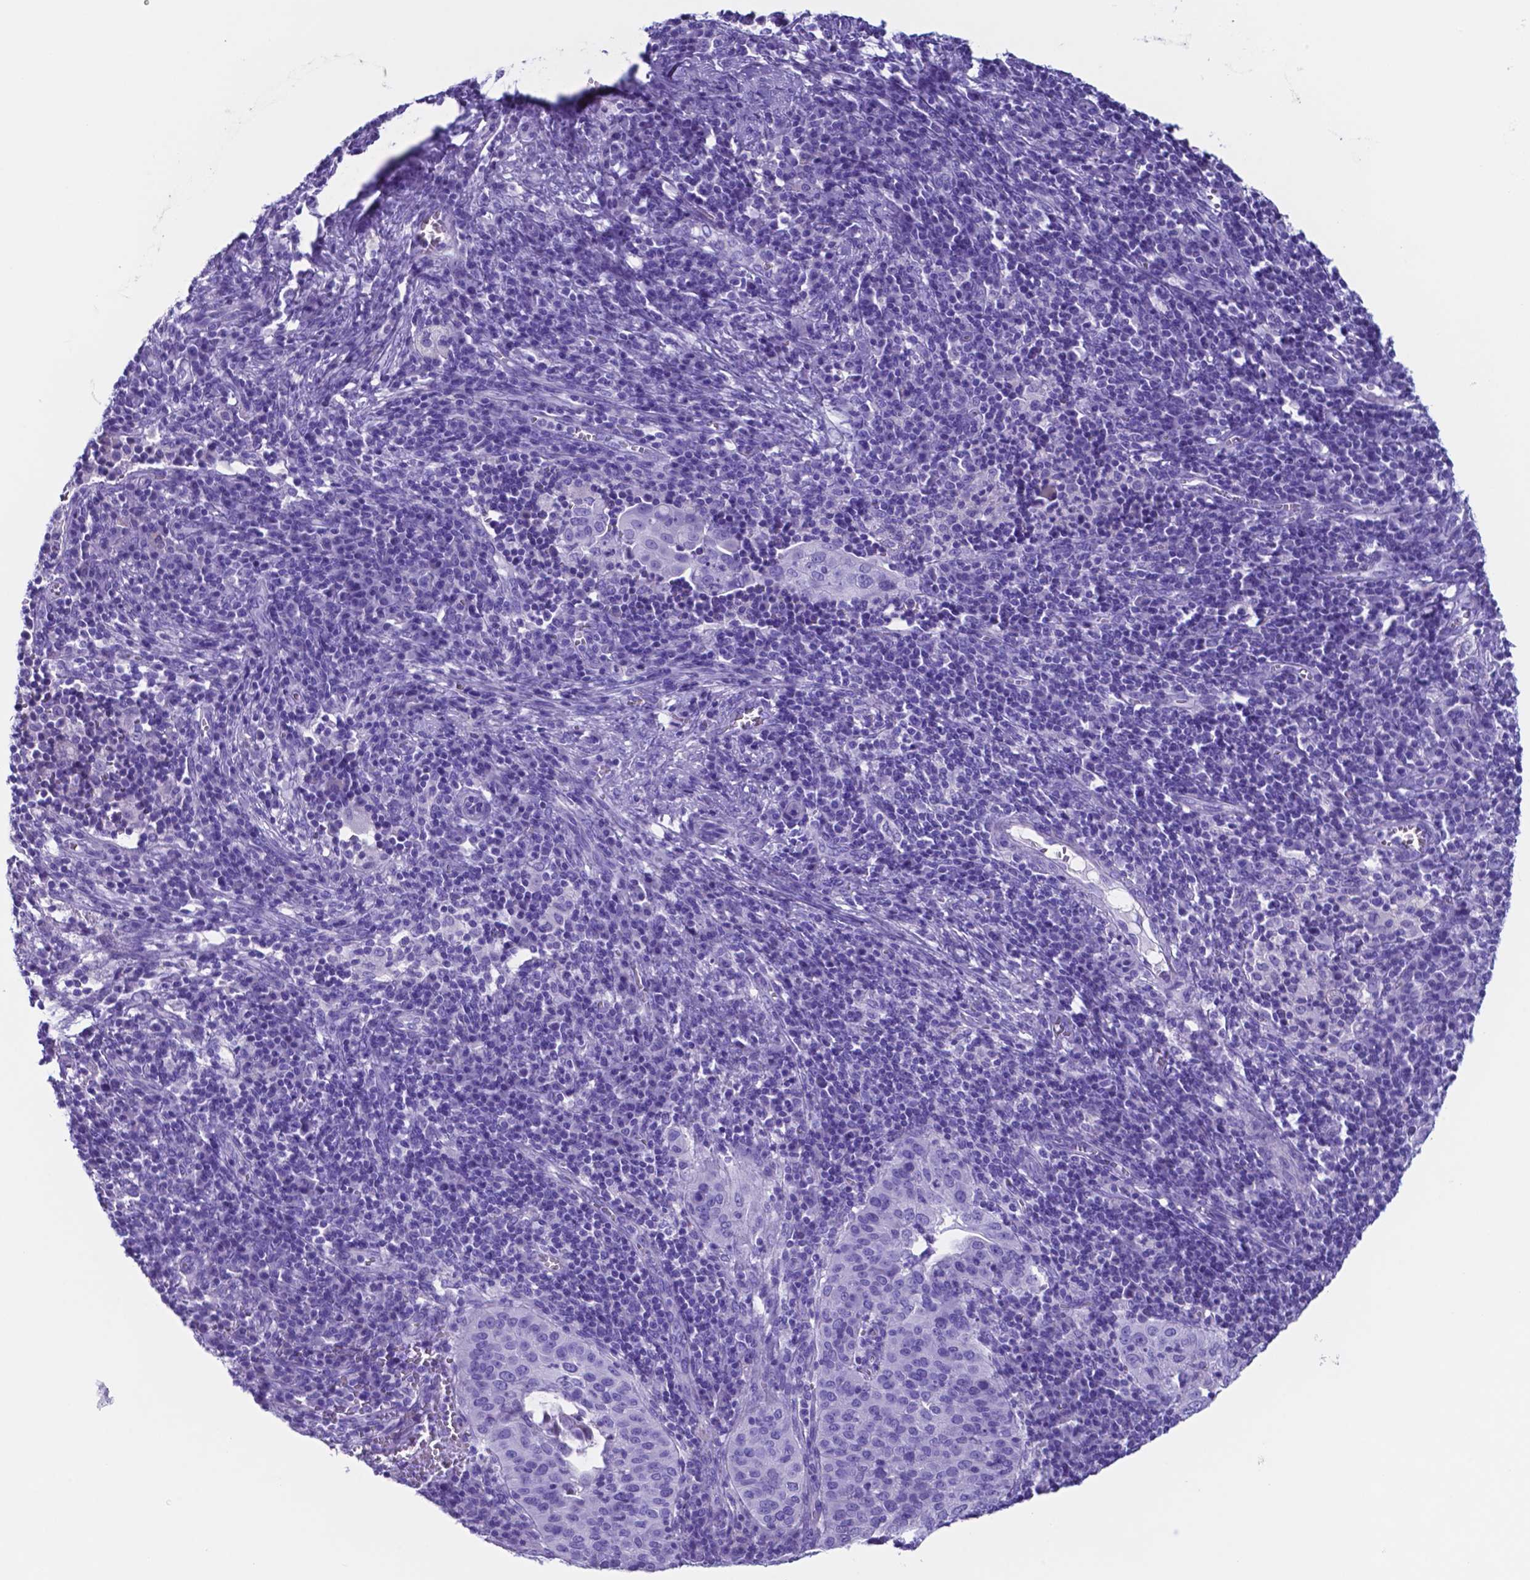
{"staining": {"intensity": "negative", "quantity": "none", "location": "none"}, "tissue": "cervical cancer", "cell_type": "Tumor cells", "image_type": "cancer", "snomed": [{"axis": "morphology", "description": "Squamous cell carcinoma, NOS"}, {"axis": "topography", "description": "Cervix"}], "caption": "Immunohistochemical staining of squamous cell carcinoma (cervical) reveals no significant positivity in tumor cells. (Brightfield microscopy of DAB immunohistochemistry at high magnification).", "gene": "DNAAF8", "patient": {"sex": "female", "age": 39}}